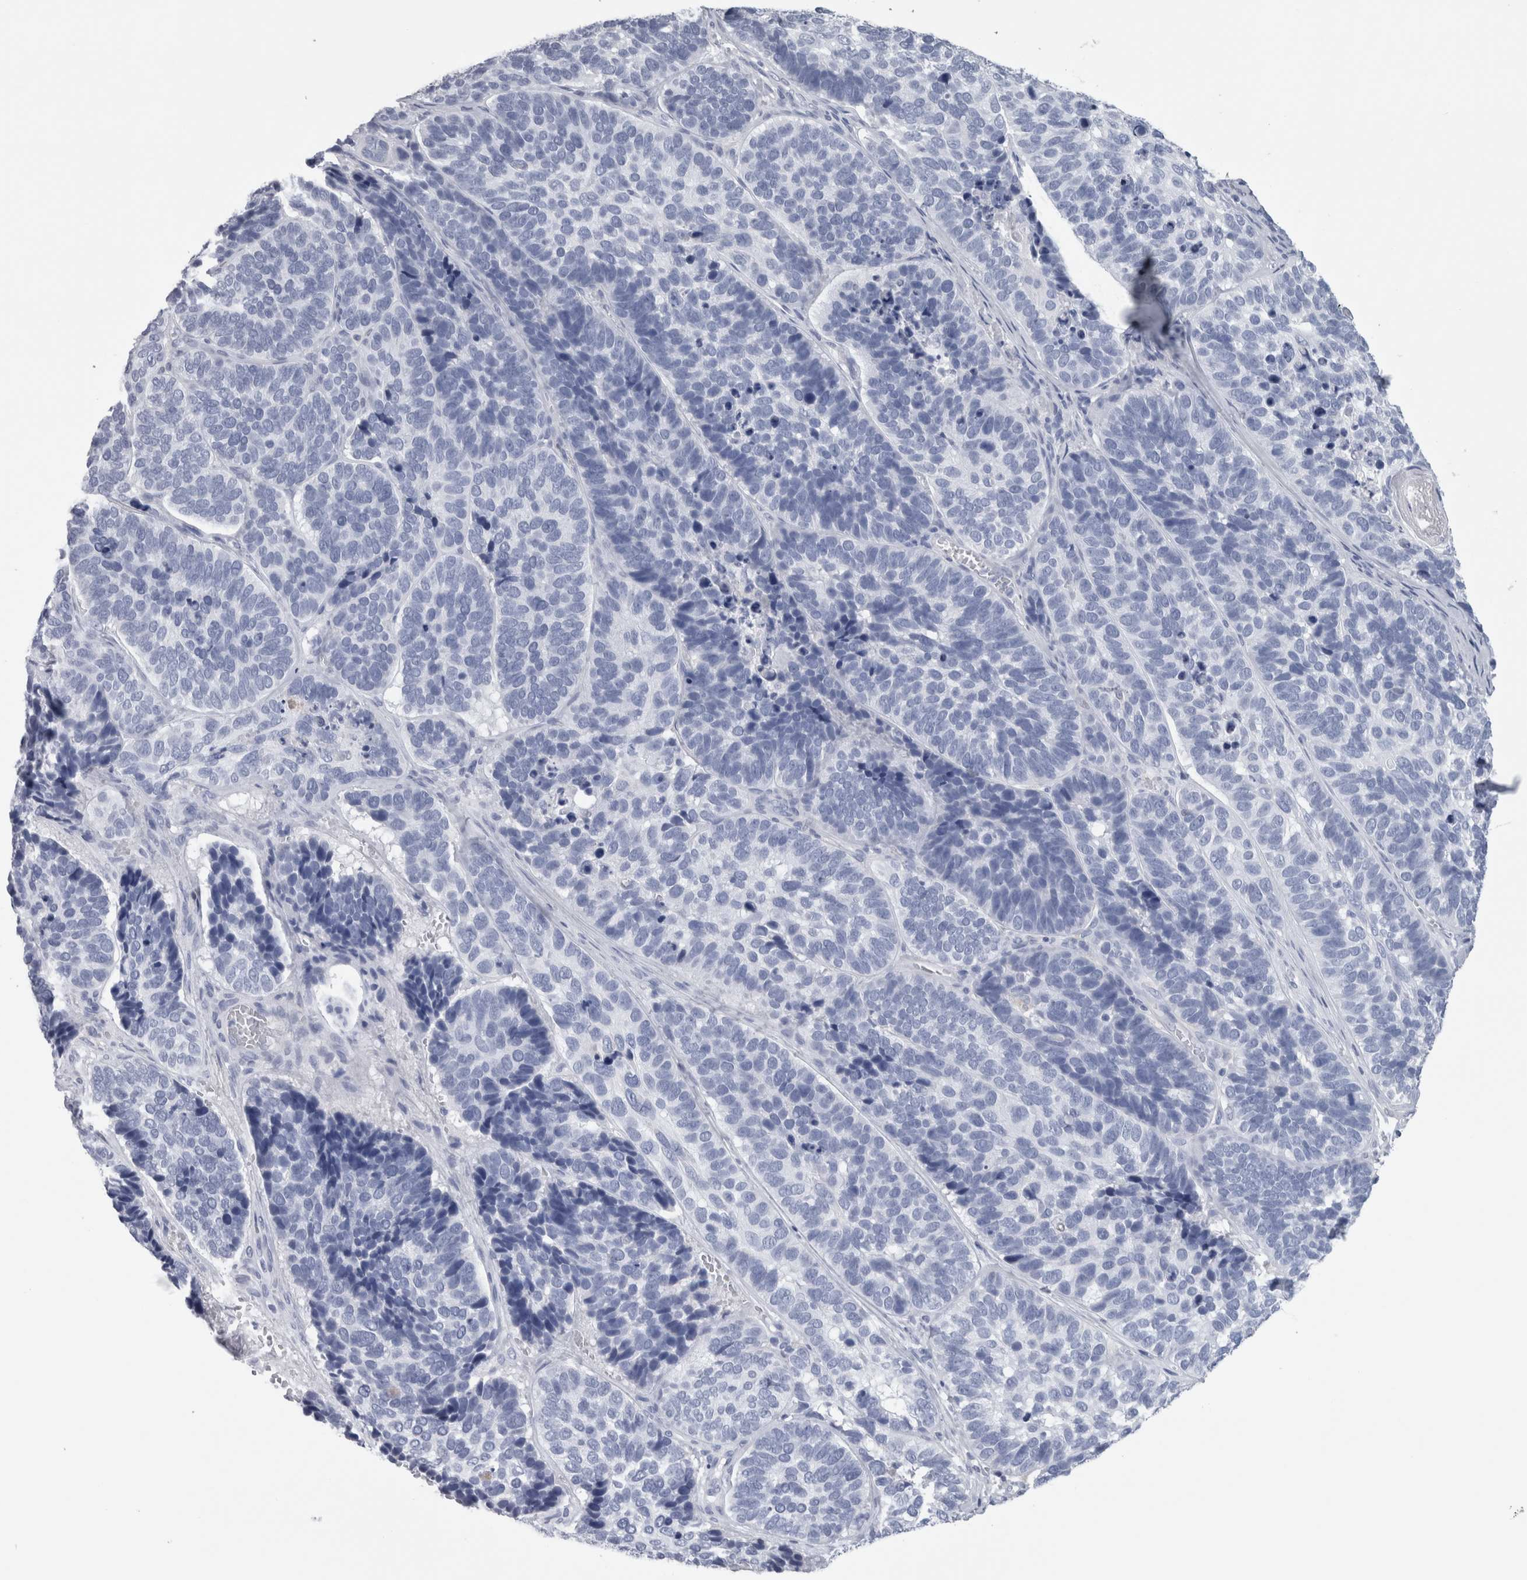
{"staining": {"intensity": "negative", "quantity": "none", "location": "none"}, "tissue": "skin cancer", "cell_type": "Tumor cells", "image_type": "cancer", "snomed": [{"axis": "morphology", "description": "Basal cell carcinoma"}, {"axis": "topography", "description": "Skin"}], "caption": "The histopathology image shows no significant staining in tumor cells of skin cancer (basal cell carcinoma). (DAB immunohistochemistry, high magnification).", "gene": "CA8", "patient": {"sex": "male", "age": 62}}